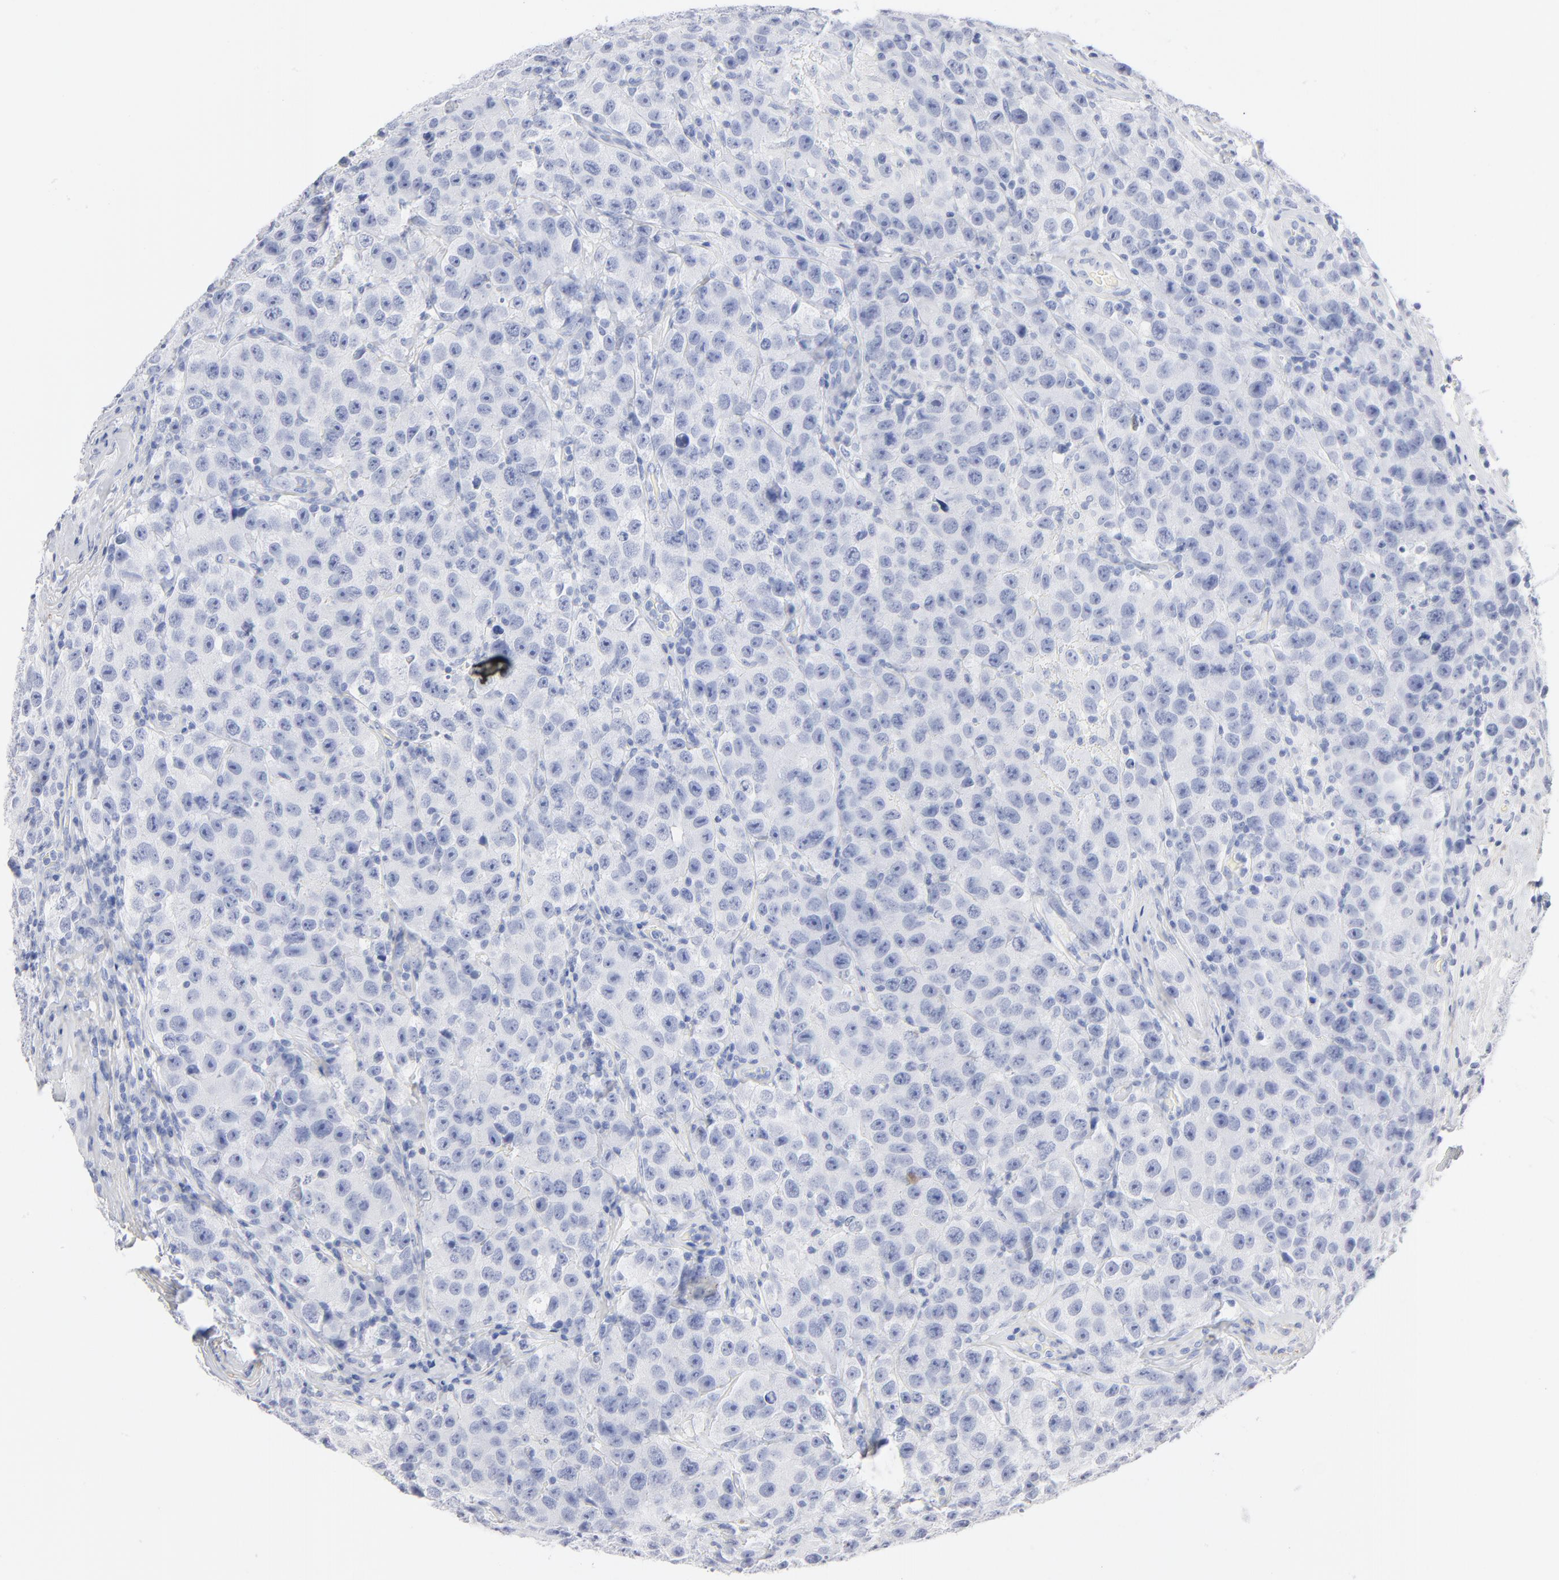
{"staining": {"intensity": "negative", "quantity": "none", "location": "none"}, "tissue": "testis cancer", "cell_type": "Tumor cells", "image_type": "cancer", "snomed": [{"axis": "morphology", "description": "Seminoma, NOS"}, {"axis": "topography", "description": "Testis"}], "caption": "The histopathology image shows no significant staining in tumor cells of testis cancer.", "gene": "AGTR1", "patient": {"sex": "male", "age": 52}}